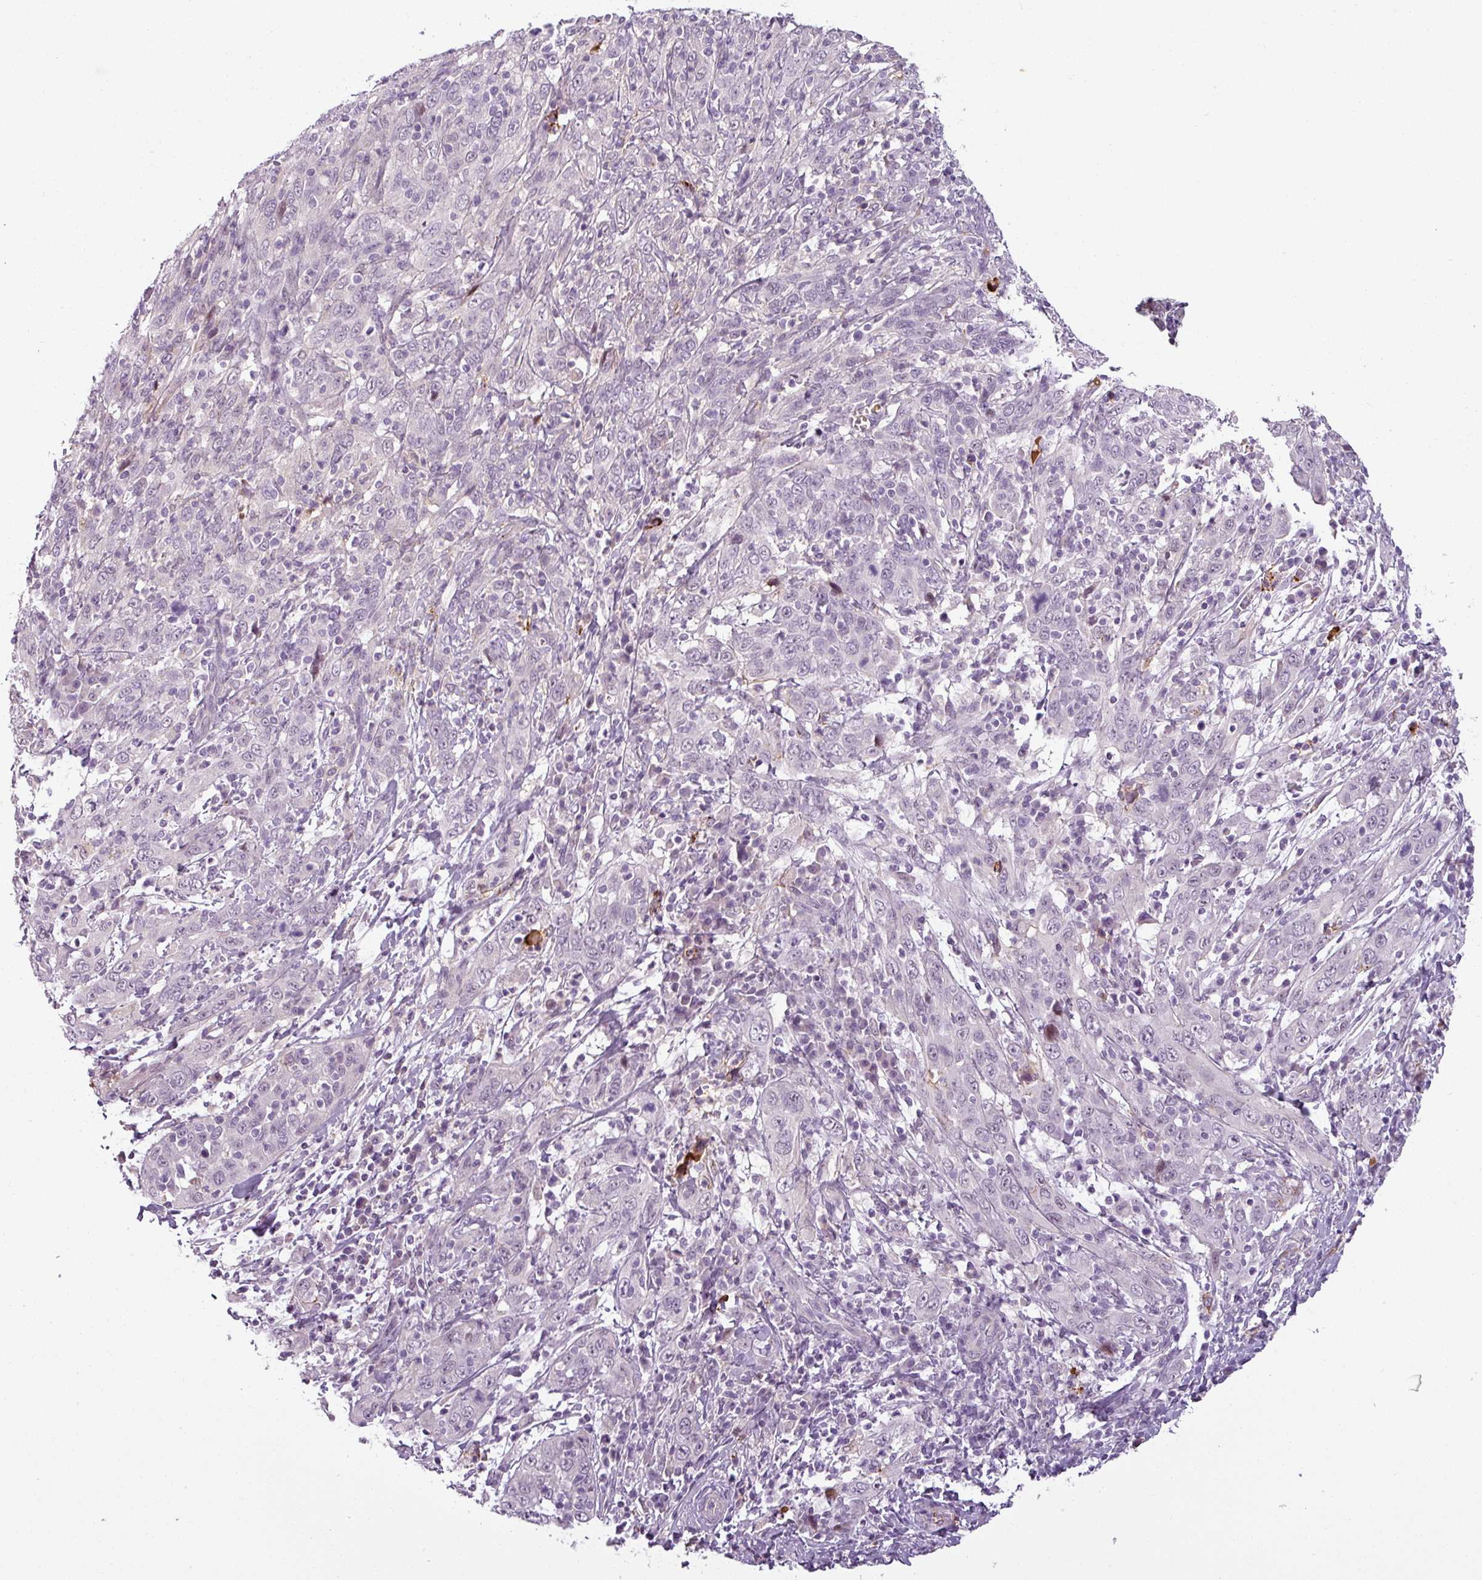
{"staining": {"intensity": "negative", "quantity": "none", "location": "none"}, "tissue": "cervical cancer", "cell_type": "Tumor cells", "image_type": "cancer", "snomed": [{"axis": "morphology", "description": "Squamous cell carcinoma, NOS"}, {"axis": "topography", "description": "Cervix"}], "caption": "The immunohistochemistry histopathology image has no significant expression in tumor cells of cervical cancer tissue. (DAB IHC, high magnification).", "gene": "APOC1", "patient": {"sex": "female", "age": 46}}